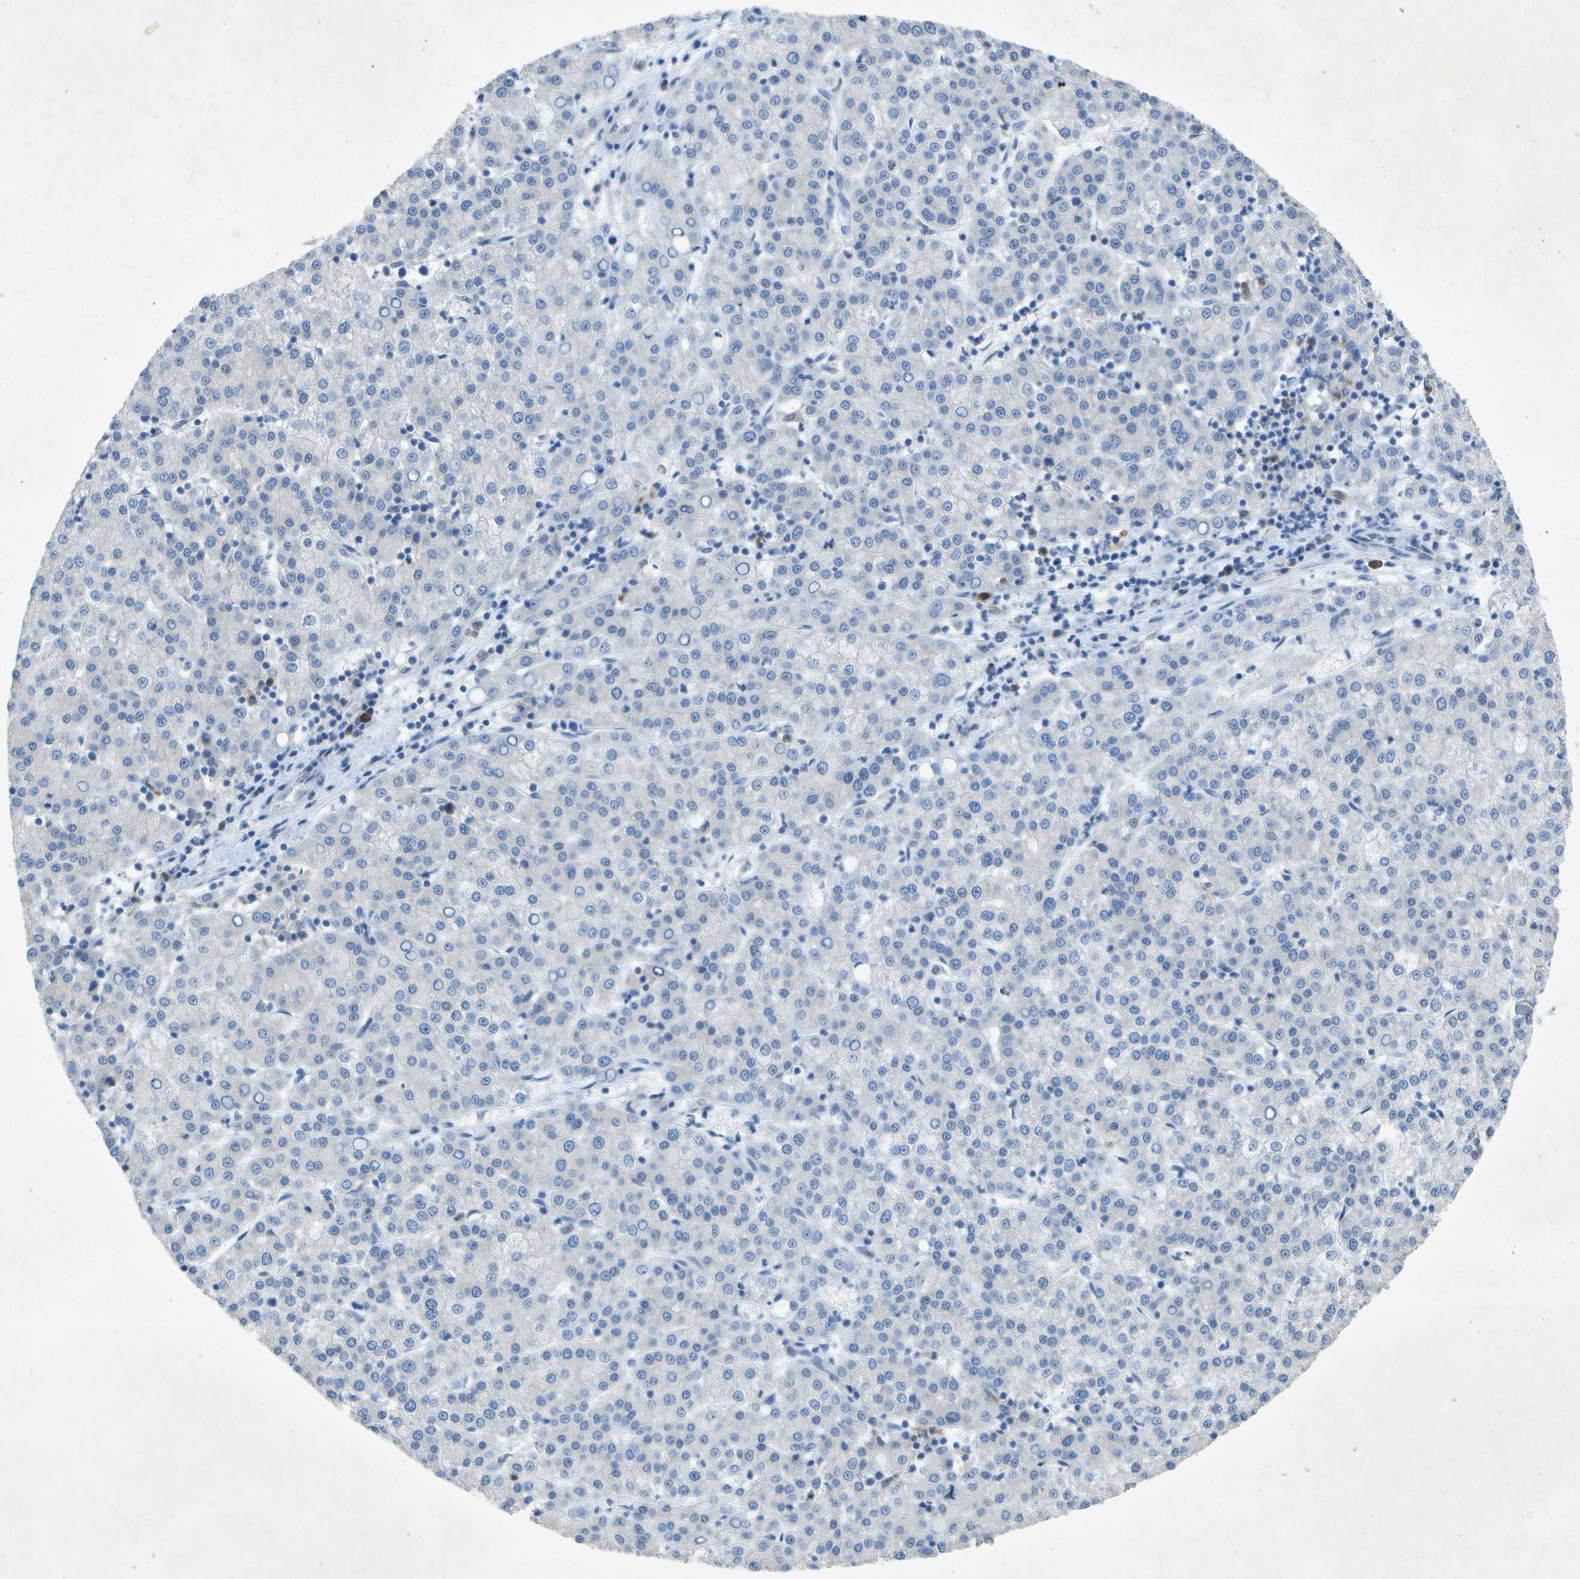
{"staining": {"intensity": "negative", "quantity": "none", "location": "none"}, "tissue": "liver cancer", "cell_type": "Tumor cells", "image_type": "cancer", "snomed": [{"axis": "morphology", "description": "Carcinoma, Hepatocellular, NOS"}, {"axis": "topography", "description": "Liver"}], "caption": "The micrograph reveals no significant positivity in tumor cells of liver hepatocellular carcinoma.", "gene": "WNK2", "patient": {"sex": "female", "age": 58}}